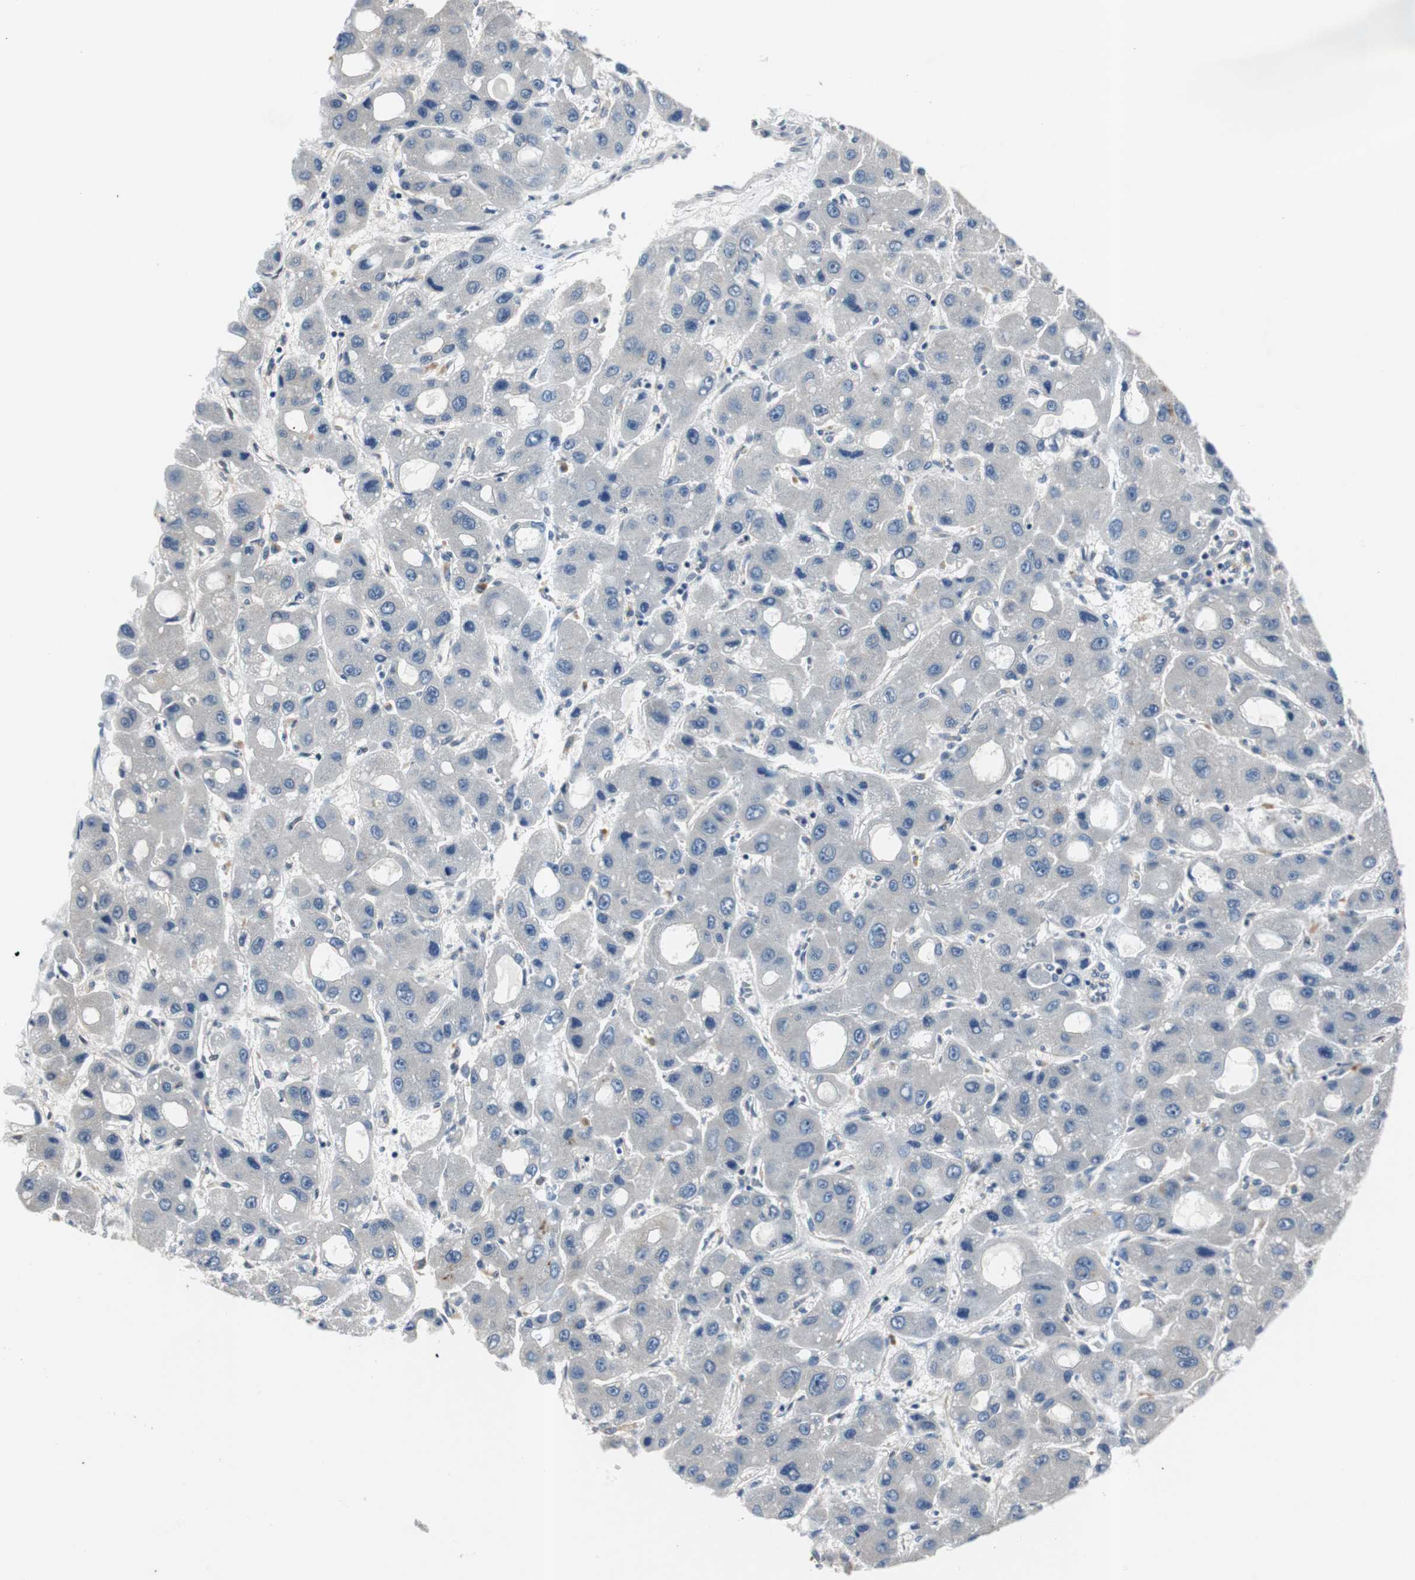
{"staining": {"intensity": "moderate", "quantity": "<25%", "location": "cytoplasmic/membranous"}, "tissue": "liver cancer", "cell_type": "Tumor cells", "image_type": "cancer", "snomed": [{"axis": "morphology", "description": "Carcinoma, Hepatocellular, NOS"}, {"axis": "topography", "description": "Liver"}], "caption": "Liver cancer stained with a brown dye exhibits moderate cytoplasmic/membranous positive staining in approximately <25% of tumor cells.", "gene": "SMAD1", "patient": {"sex": "male", "age": 55}}